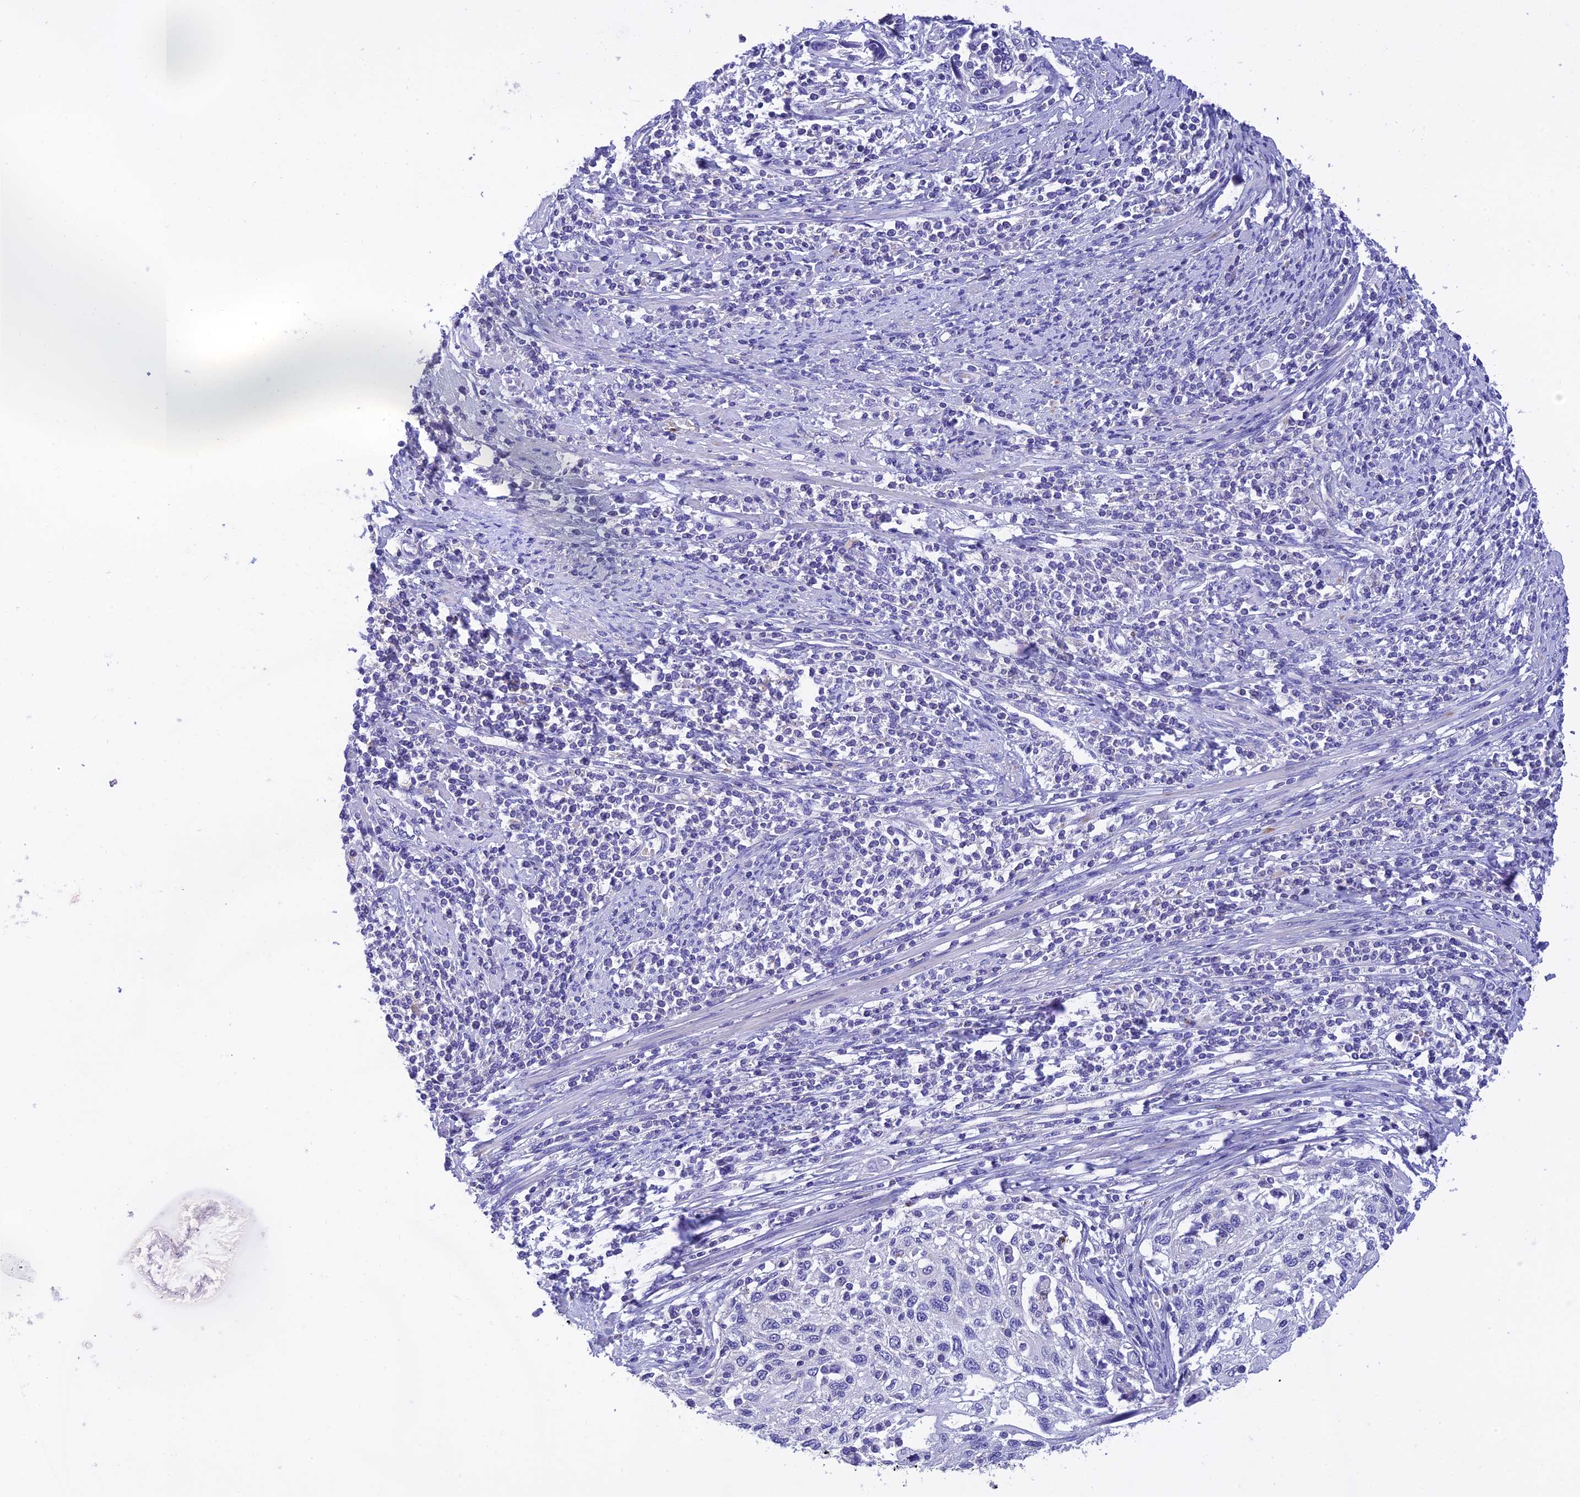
{"staining": {"intensity": "negative", "quantity": "none", "location": "none"}, "tissue": "cervical cancer", "cell_type": "Tumor cells", "image_type": "cancer", "snomed": [{"axis": "morphology", "description": "Squamous cell carcinoma, NOS"}, {"axis": "topography", "description": "Cervix"}], "caption": "Immunohistochemistry (IHC) image of squamous cell carcinoma (cervical) stained for a protein (brown), which displays no positivity in tumor cells.", "gene": "MS4A5", "patient": {"sex": "female", "age": 70}}